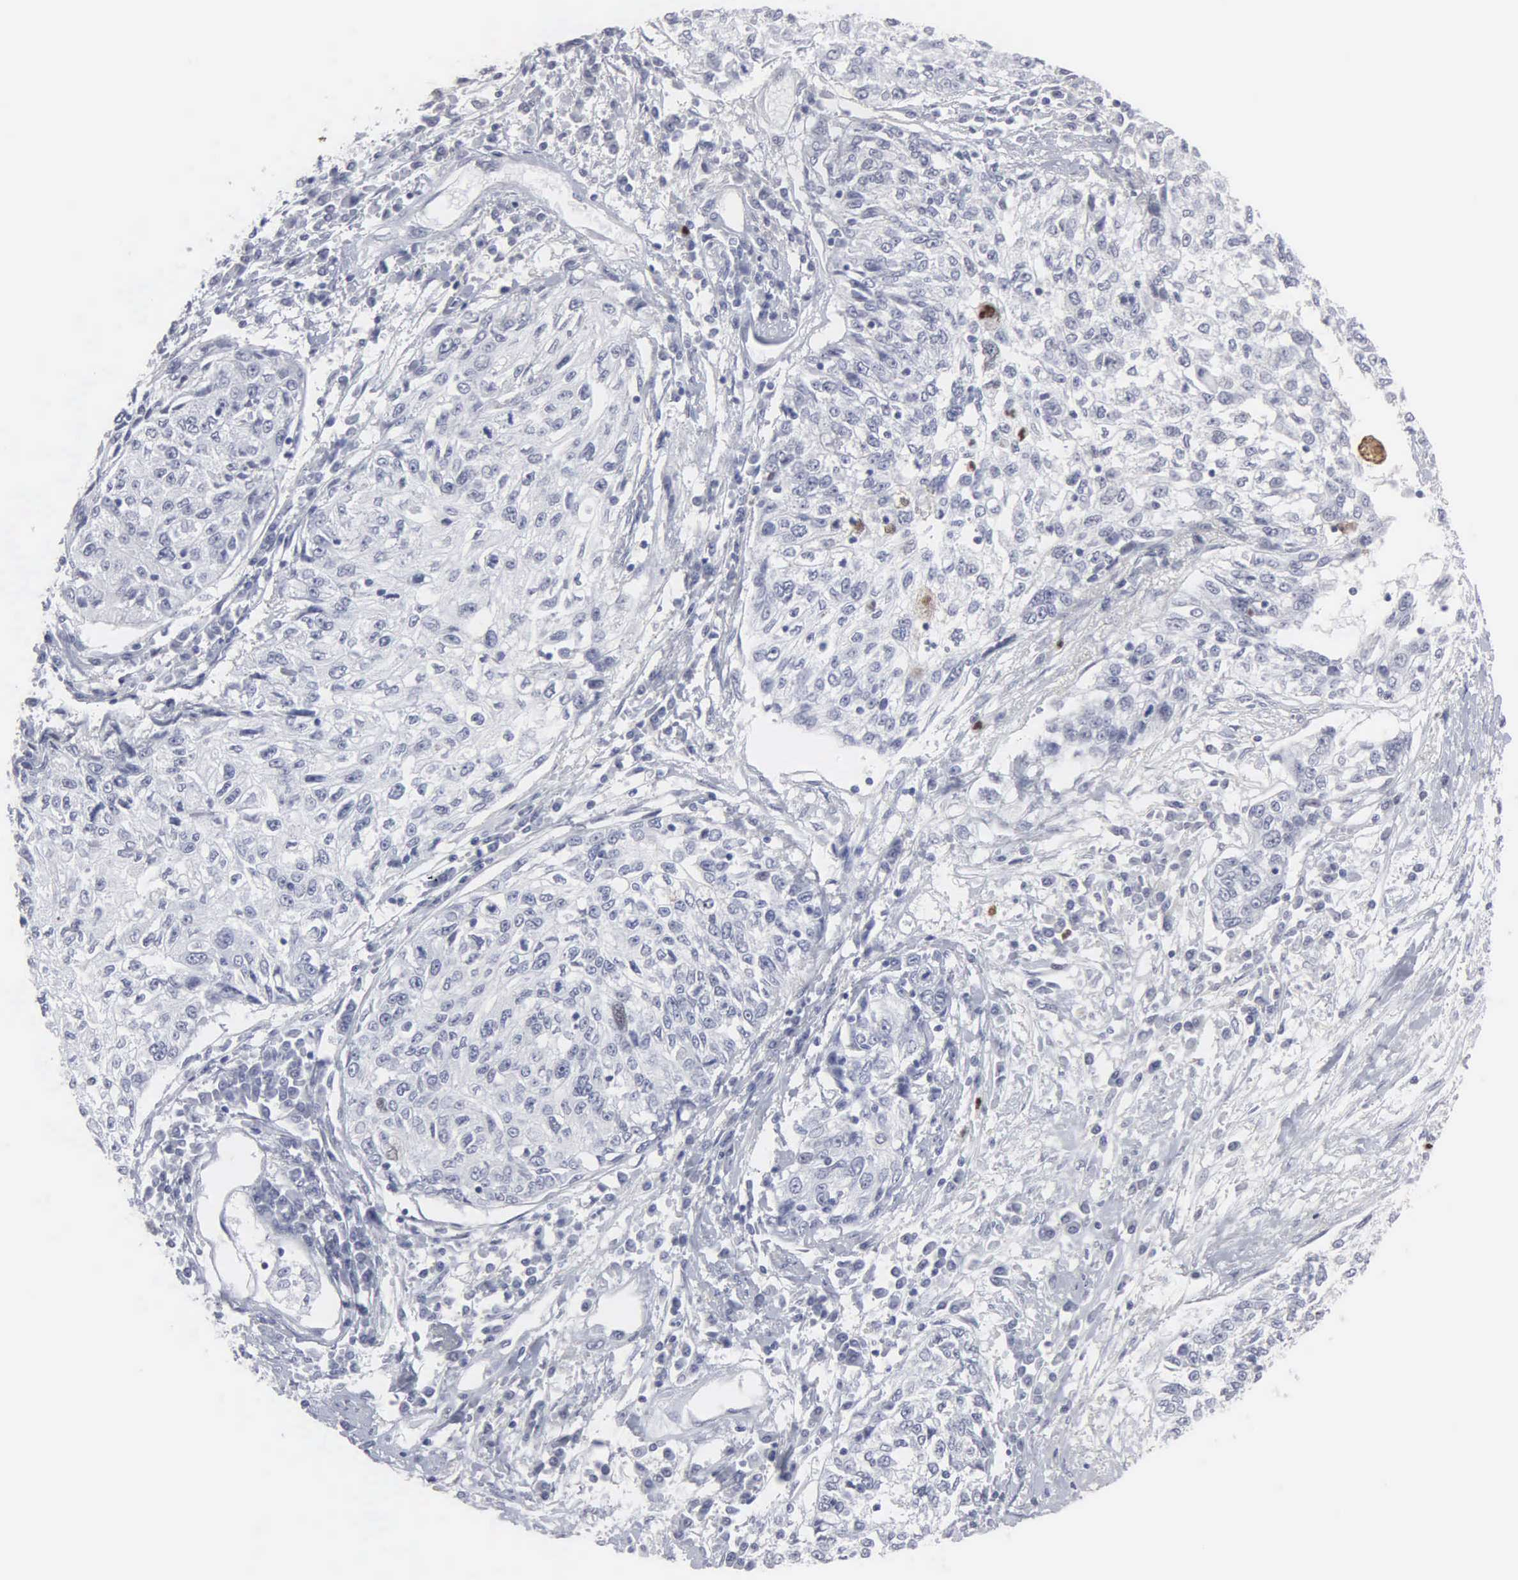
{"staining": {"intensity": "negative", "quantity": "none", "location": "none"}, "tissue": "cervical cancer", "cell_type": "Tumor cells", "image_type": "cancer", "snomed": [{"axis": "morphology", "description": "Squamous cell carcinoma, NOS"}, {"axis": "topography", "description": "Cervix"}], "caption": "Human cervical cancer stained for a protein using immunohistochemistry (IHC) displays no positivity in tumor cells.", "gene": "SPIN3", "patient": {"sex": "female", "age": 57}}